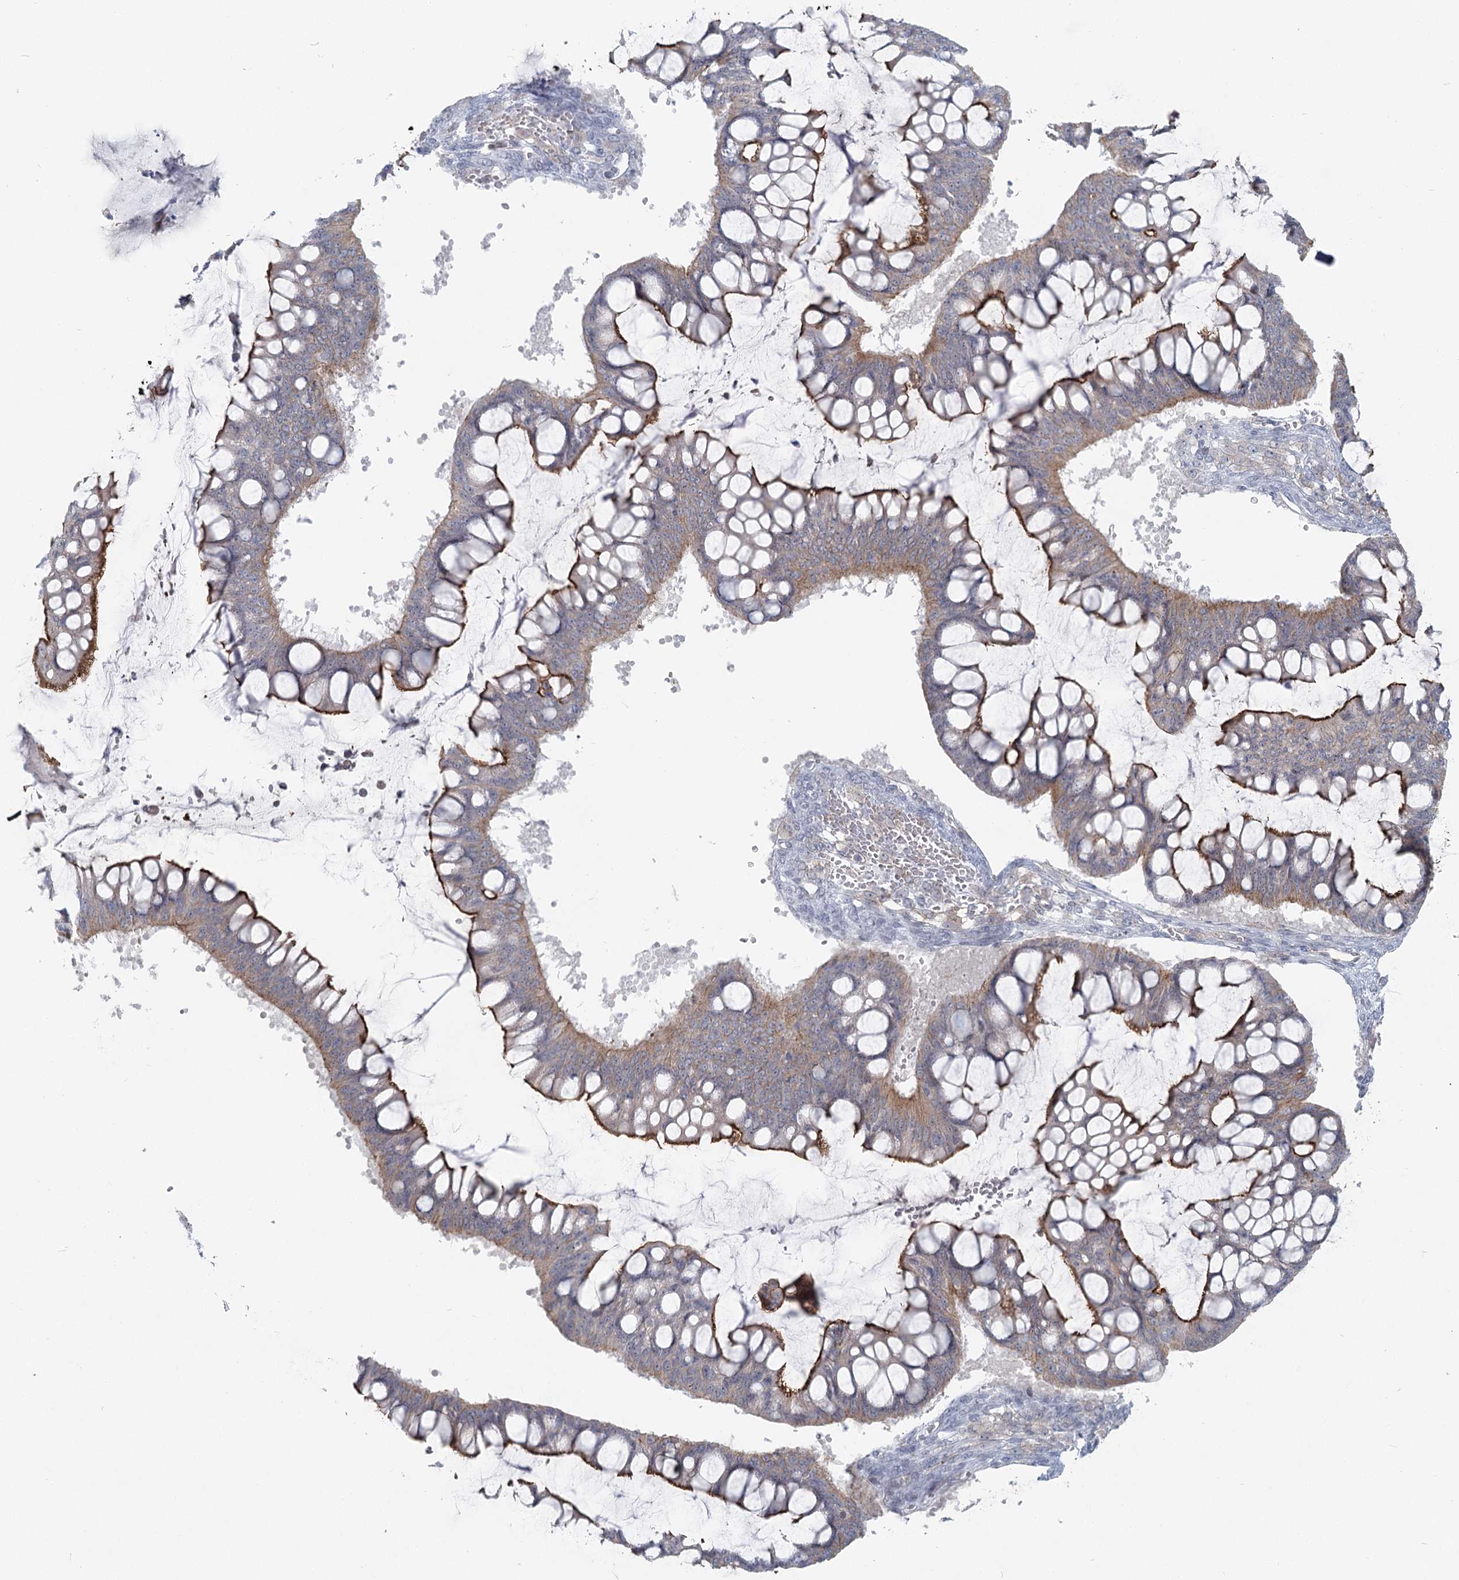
{"staining": {"intensity": "moderate", "quantity": "25%-75%", "location": "cytoplasmic/membranous"}, "tissue": "ovarian cancer", "cell_type": "Tumor cells", "image_type": "cancer", "snomed": [{"axis": "morphology", "description": "Cystadenocarcinoma, mucinous, NOS"}, {"axis": "topography", "description": "Ovary"}], "caption": "This is an image of immunohistochemistry staining of ovarian mucinous cystadenocarcinoma, which shows moderate positivity in the cytoplasmic/membranous of tumor cells.", "gene": "ABHD8", "patient": {"sex": "female", "age": 73}}